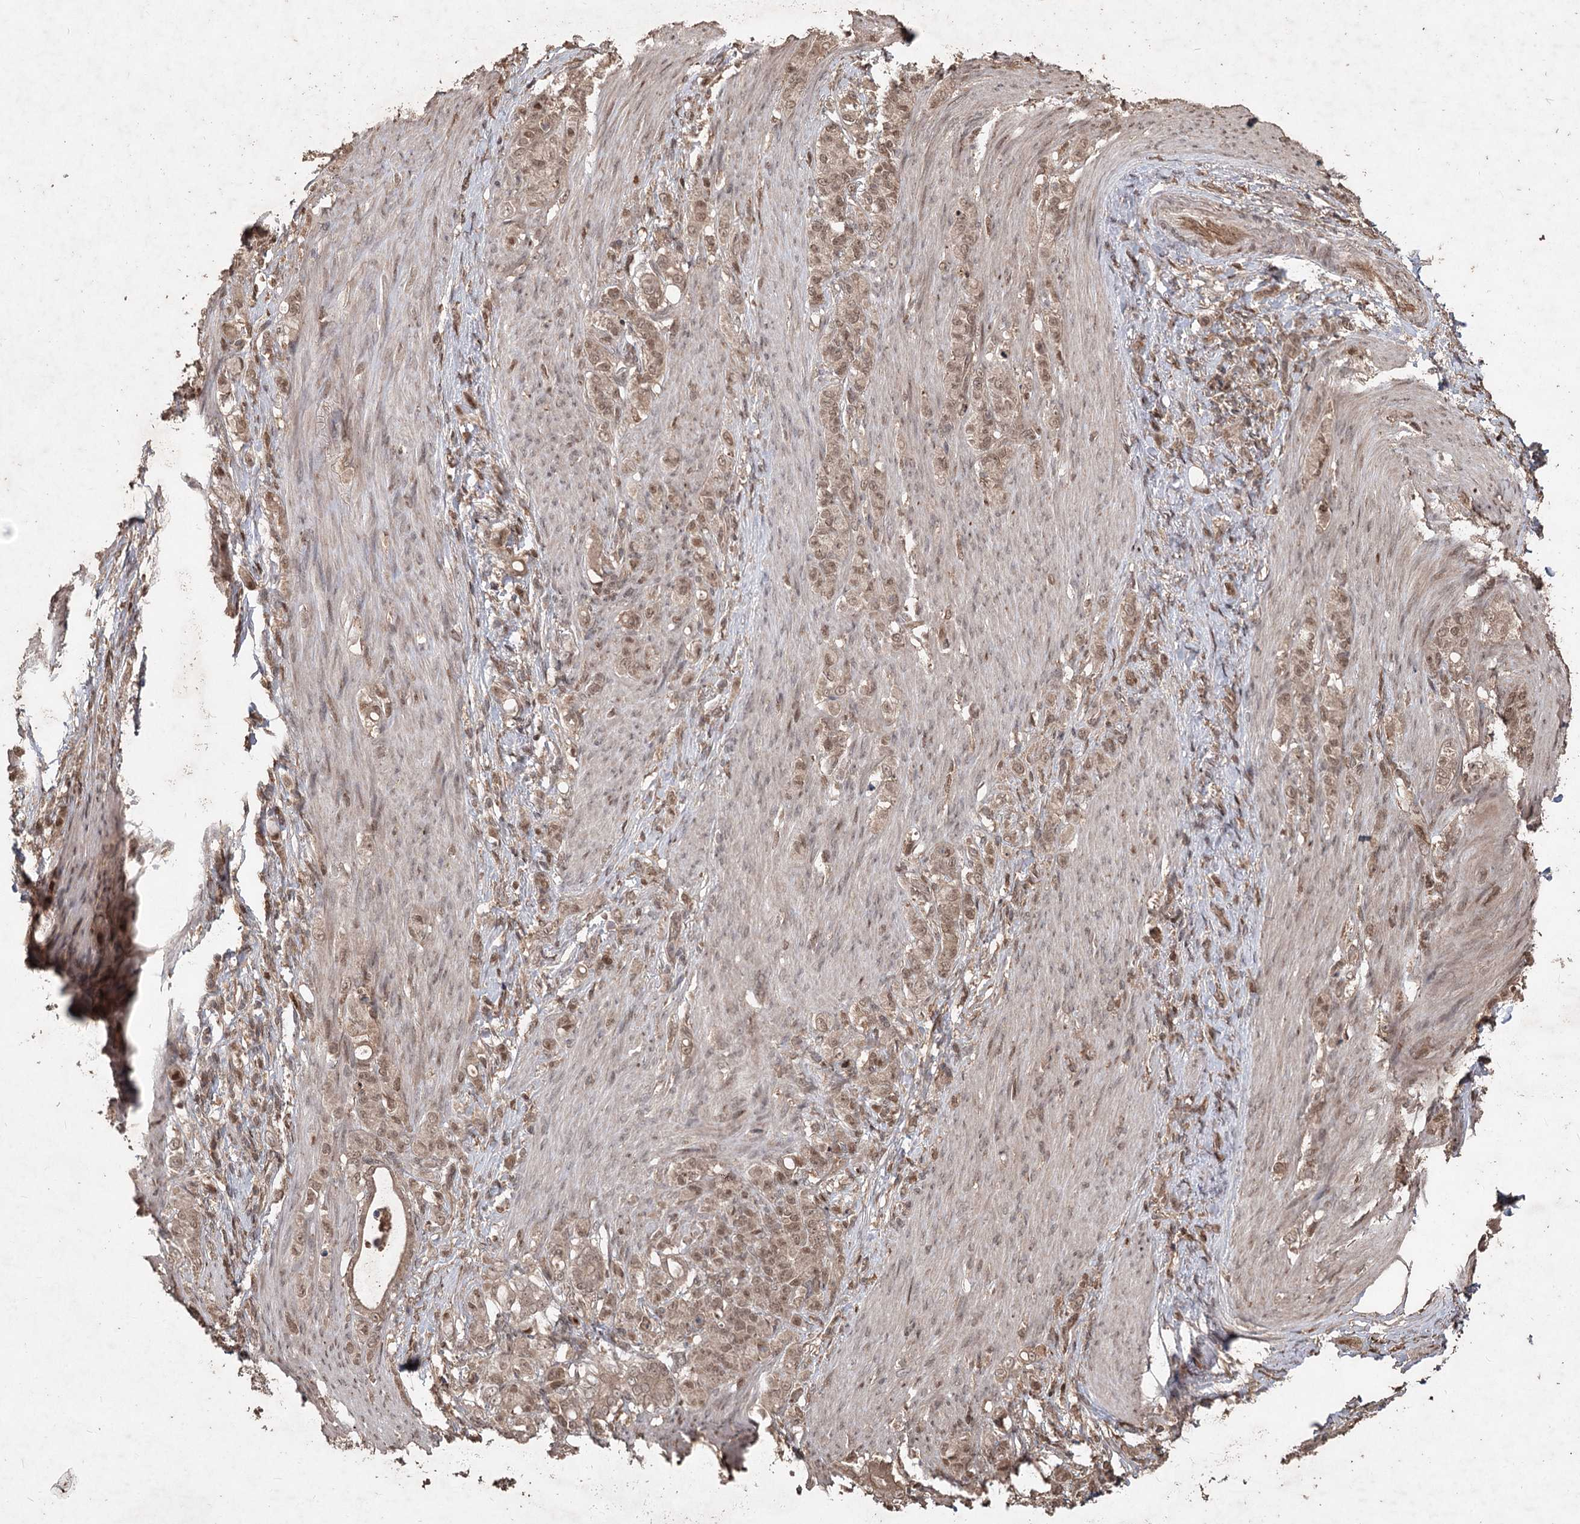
{"staining": {"intensity": "weak", "quantity": ">75%", "location": "cytoplasmic/membranous,nuclear"}, "tissue": "stomach cancer", "cell_type": "Tumor cells", "image_type": "cancer", "snomed": [{"axis": "morphology", "description": "Adenocarcinoma, NOS"}, {"axis": "topography", "description": "Stomach"}], "caption": "Immunohistochemistry photomicrograph of human adenocarcinoma (stomach) stained for a protein (brown), which demonstrates low levels of weak cytoplasmic/membranous and nuclear positivity in approximately >75% of tumor cells.", "gene": "FBXO7", "patient": {"sex": "female", "age": 79}}